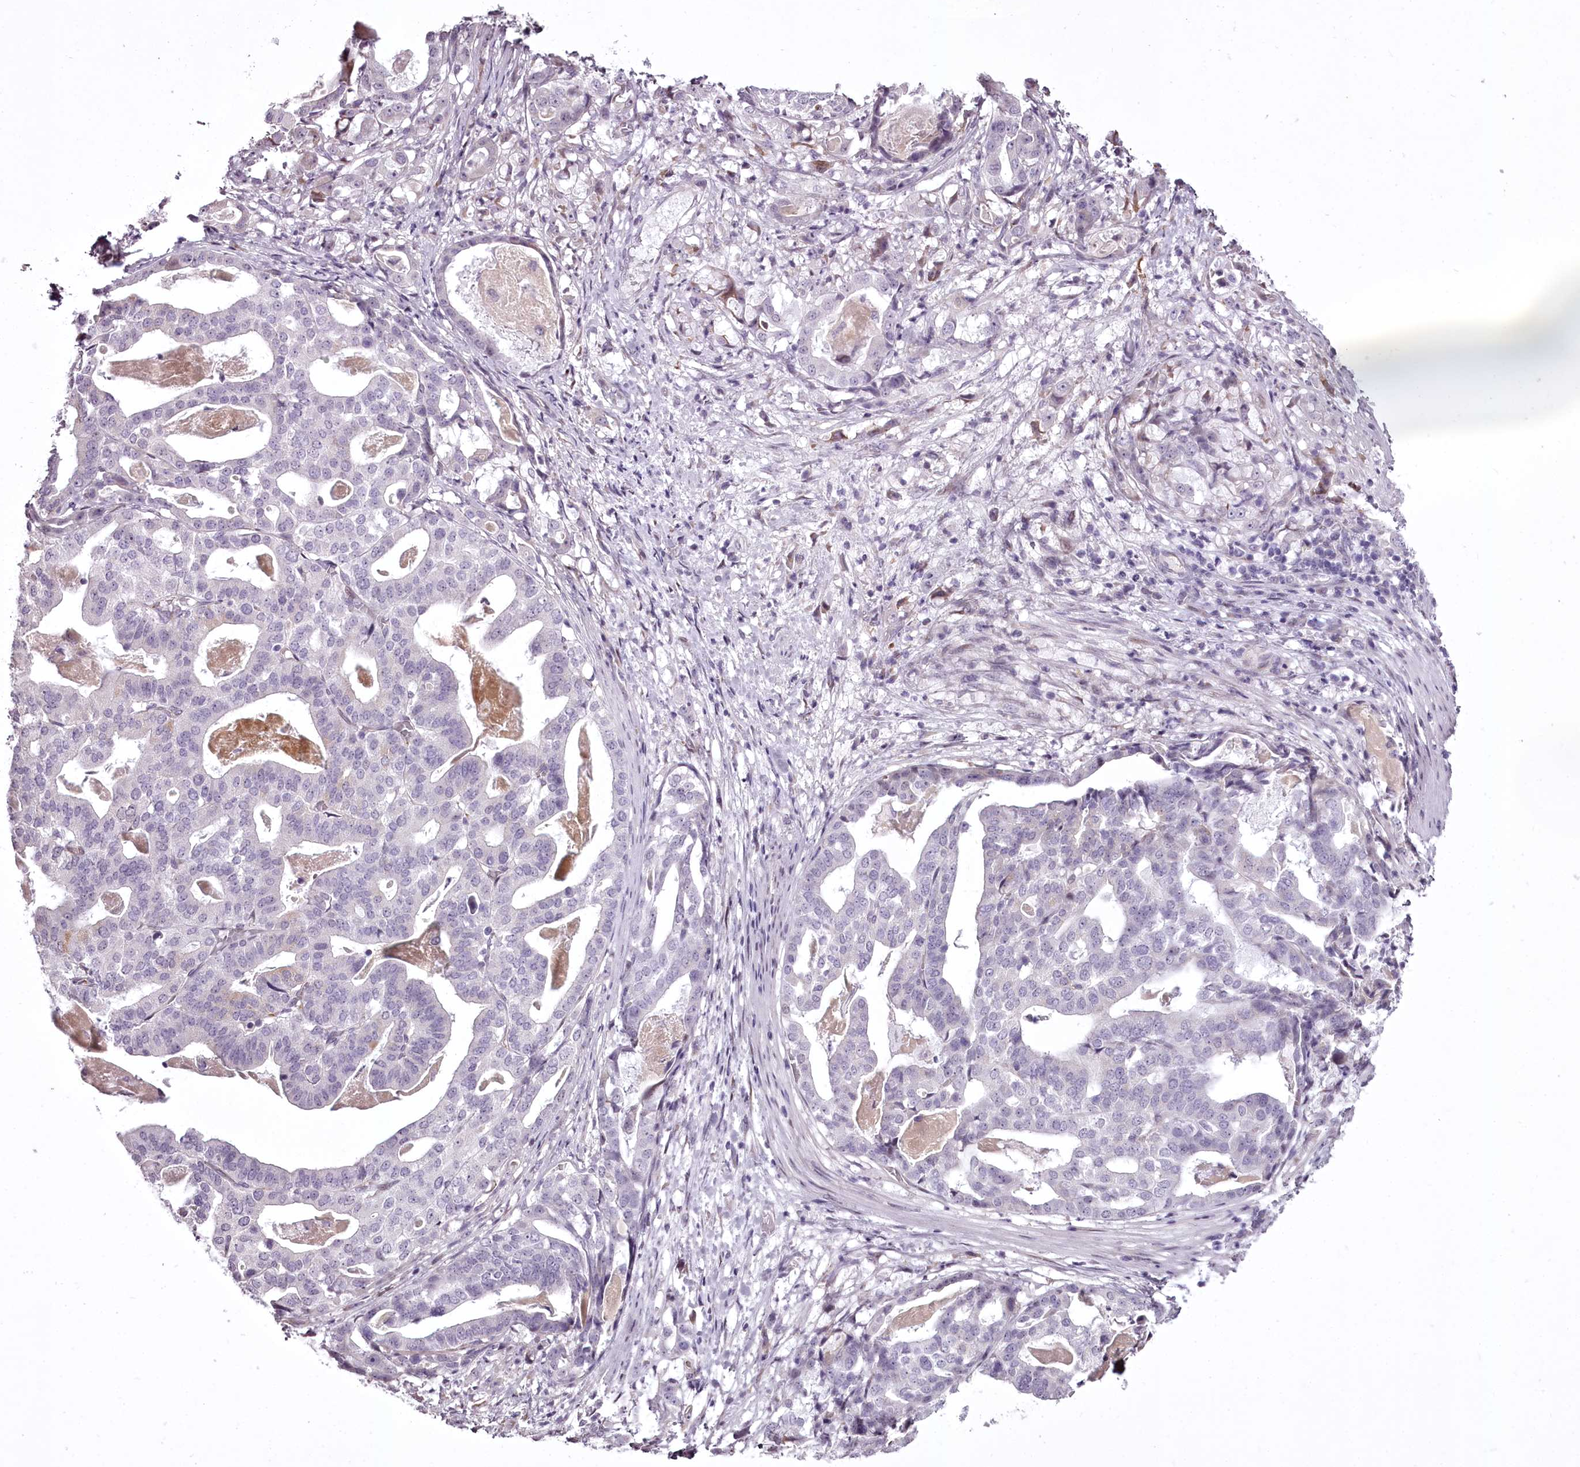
{"staining": {"intensity": "negative", "quantity": "none", "location": "none"}, "tissue": "stomach cancer", "cell_type": "Tumor cells", "image_type": "cancer", "snomed": [{"axis": "morphology", "description": "Adenocarcinoma, NOS"}, {"axis": "topography", "description": "Stomach"}], "caption": "Immunohistochemical staining of stomach adenocarcinoma exhibits no significant staining in tumor cells.", "gene": "C1orf56", "patient": {"sex": "male", "age": 48}}